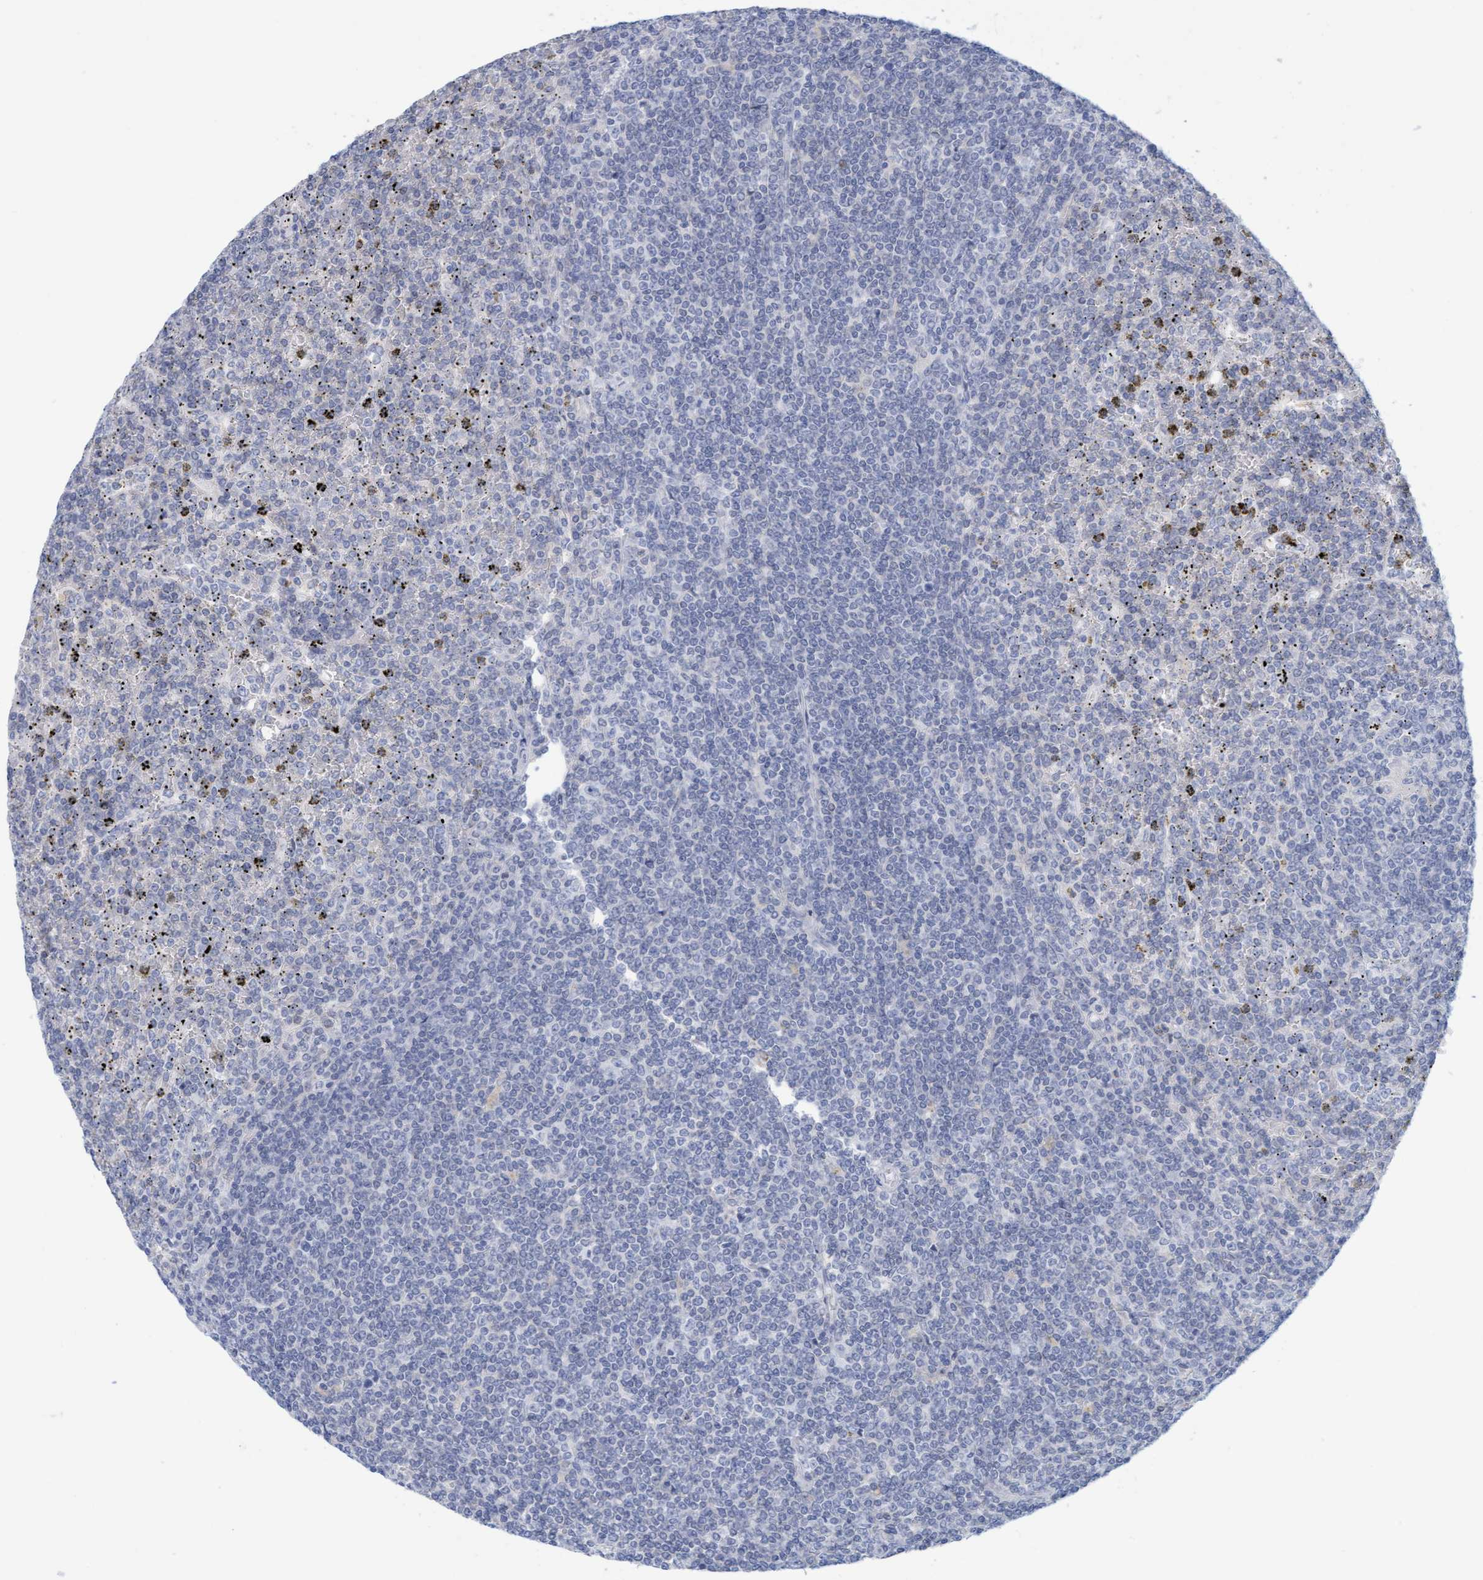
{"staining": {"intensity": "negative", "quantity": "none", "location": "none"}, "tissue": "lymphoma", "cell_type": "Tumor cells", "image_type": "cancer", "snomed": [{"axis": "morphology", "description": "Malignant lymphoma, non-Hodgkin's type, Low grade"}, {"axis": "topography", "description": "Spleen"}], "caption": "Tumor cells are negative for brown protein staining in low-grade malignant lymphoma, non-Hodgkin's type.", "gene": "KLHL11", "patient": {"sex": "female", "age": 19}}